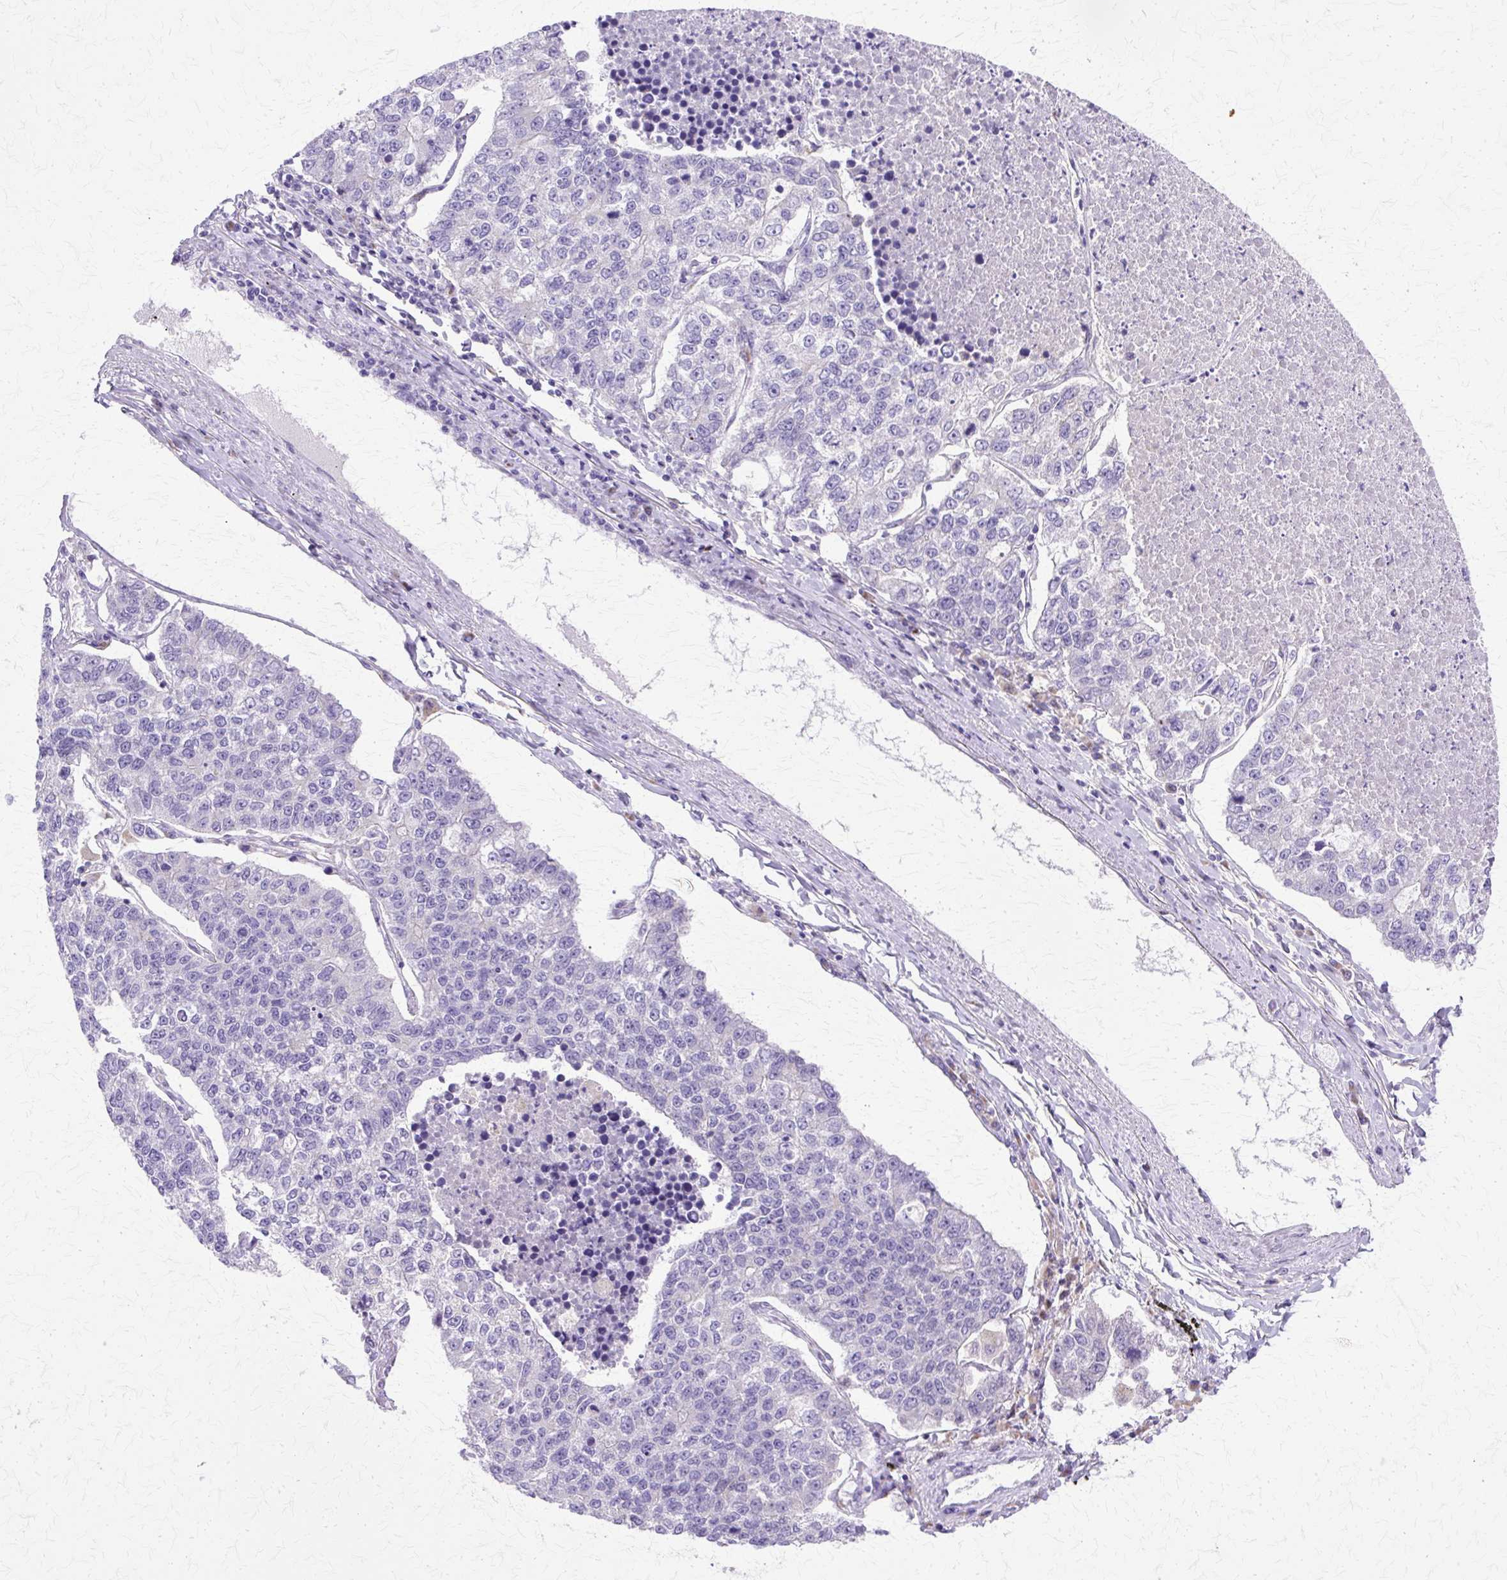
{"staining": {"intensity": "negative", "quantity": "none", "location": "none"}, "tissue": "lung cancer", "cell_type": "Tumor cells", "image_type": "cancer", "snomed": [{"axis": "morphology", "description": "Adenocarcinoma, NOS"}, {"axis": "topography", "description": "Lung"}], "caption": "Immunohistochemical staining of lung cancer (adenocarcinoma) shows no significant expression in tumor cells.", "gene": "TBC1D3G", "patient": {"sex": "male", "age": 49}}